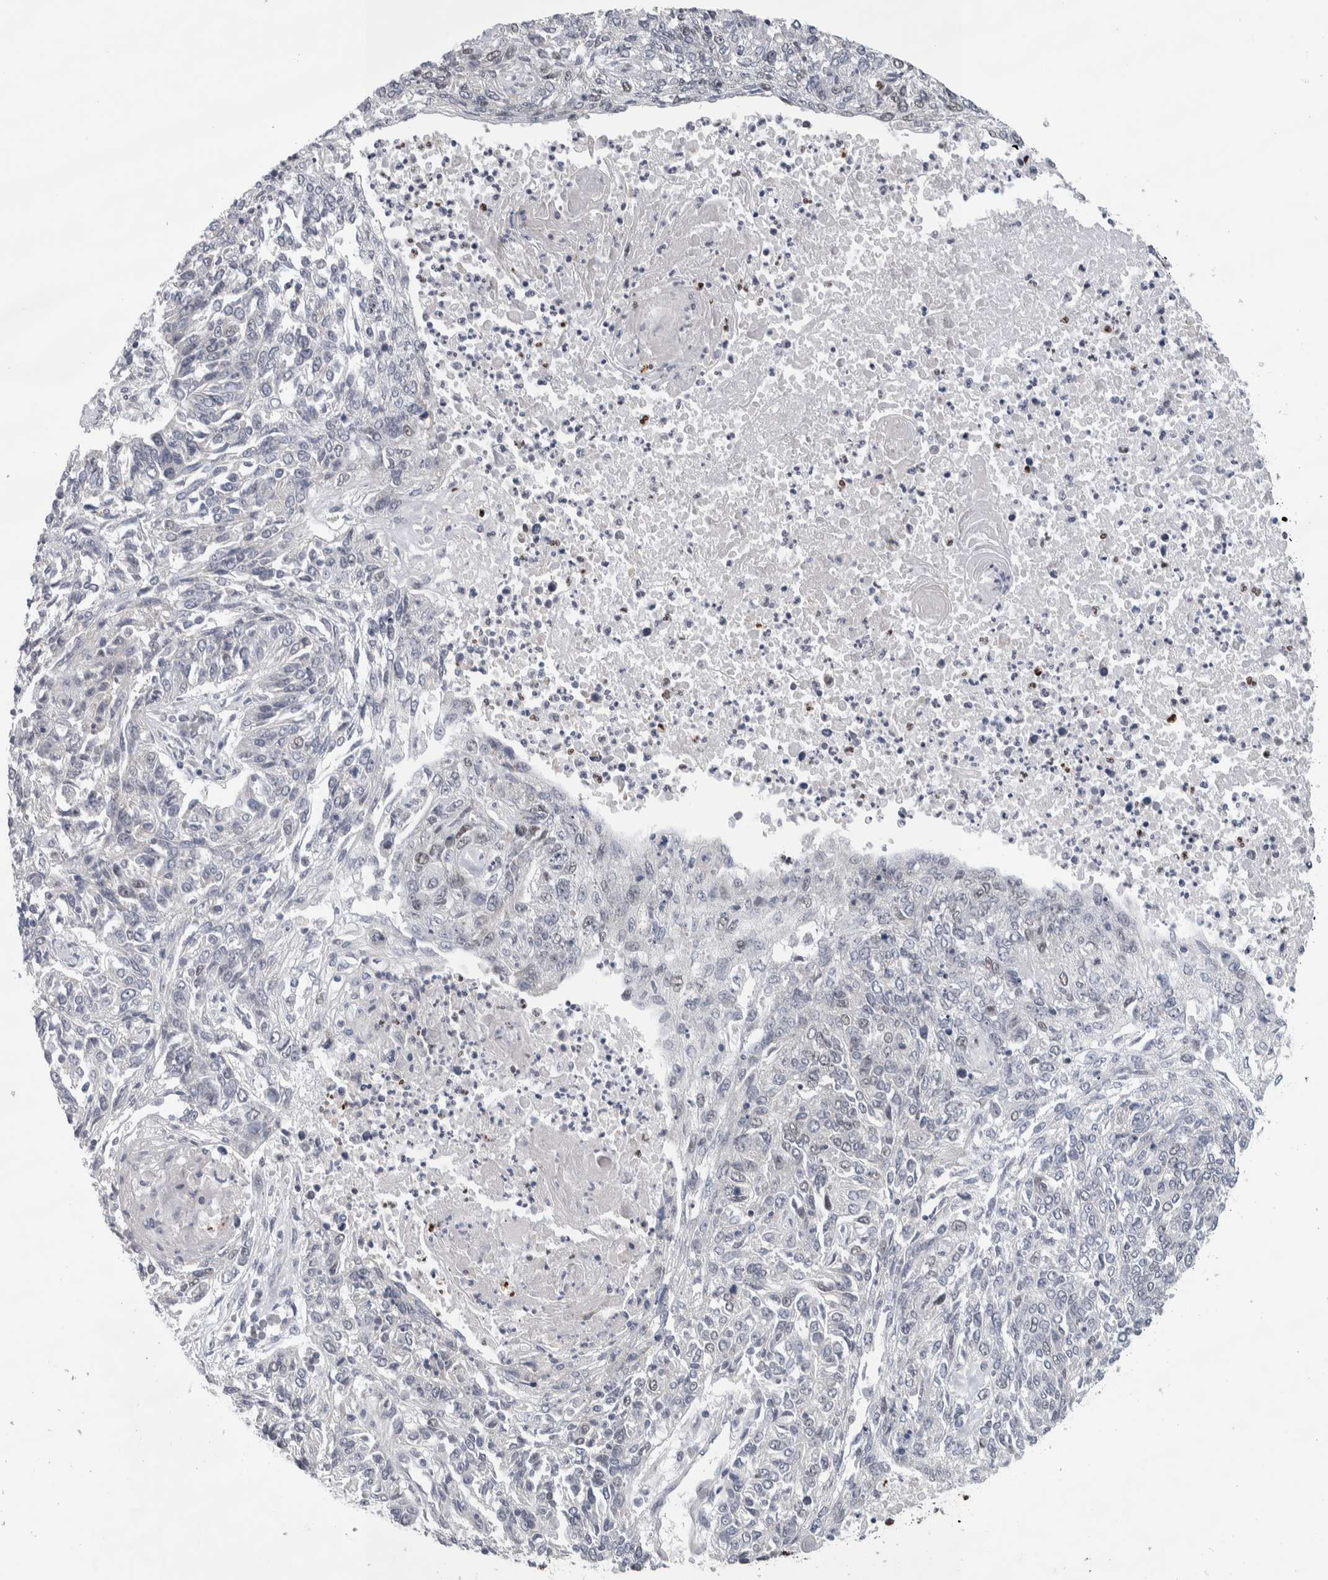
{"staining": {"intensity": "negative", "quantity": "none", "location": "none"}, "tissue": "lung cancer", "cell_type": "Tumor cells", "image_type": "cancer", "snomed": [{"axis": "morphology", "description": "Normal tissue, NOS"}, {"axis": "morphology", "description": "Squamous cell carcinoma, NOS"}, {"axis": "topography", "description": "Cartilage tissue"}, {"axis": "topography", "description": "Bronchus"}, {"axis": "topography", "description": "Lung"}], "caption": "Squamous cell carcinoma (lung) stained for a protein using immunohistochemistry exhibits no expression tumor cells.", "gene": "HEXIM2", "patient": {"sex": "female", "age": 49}}